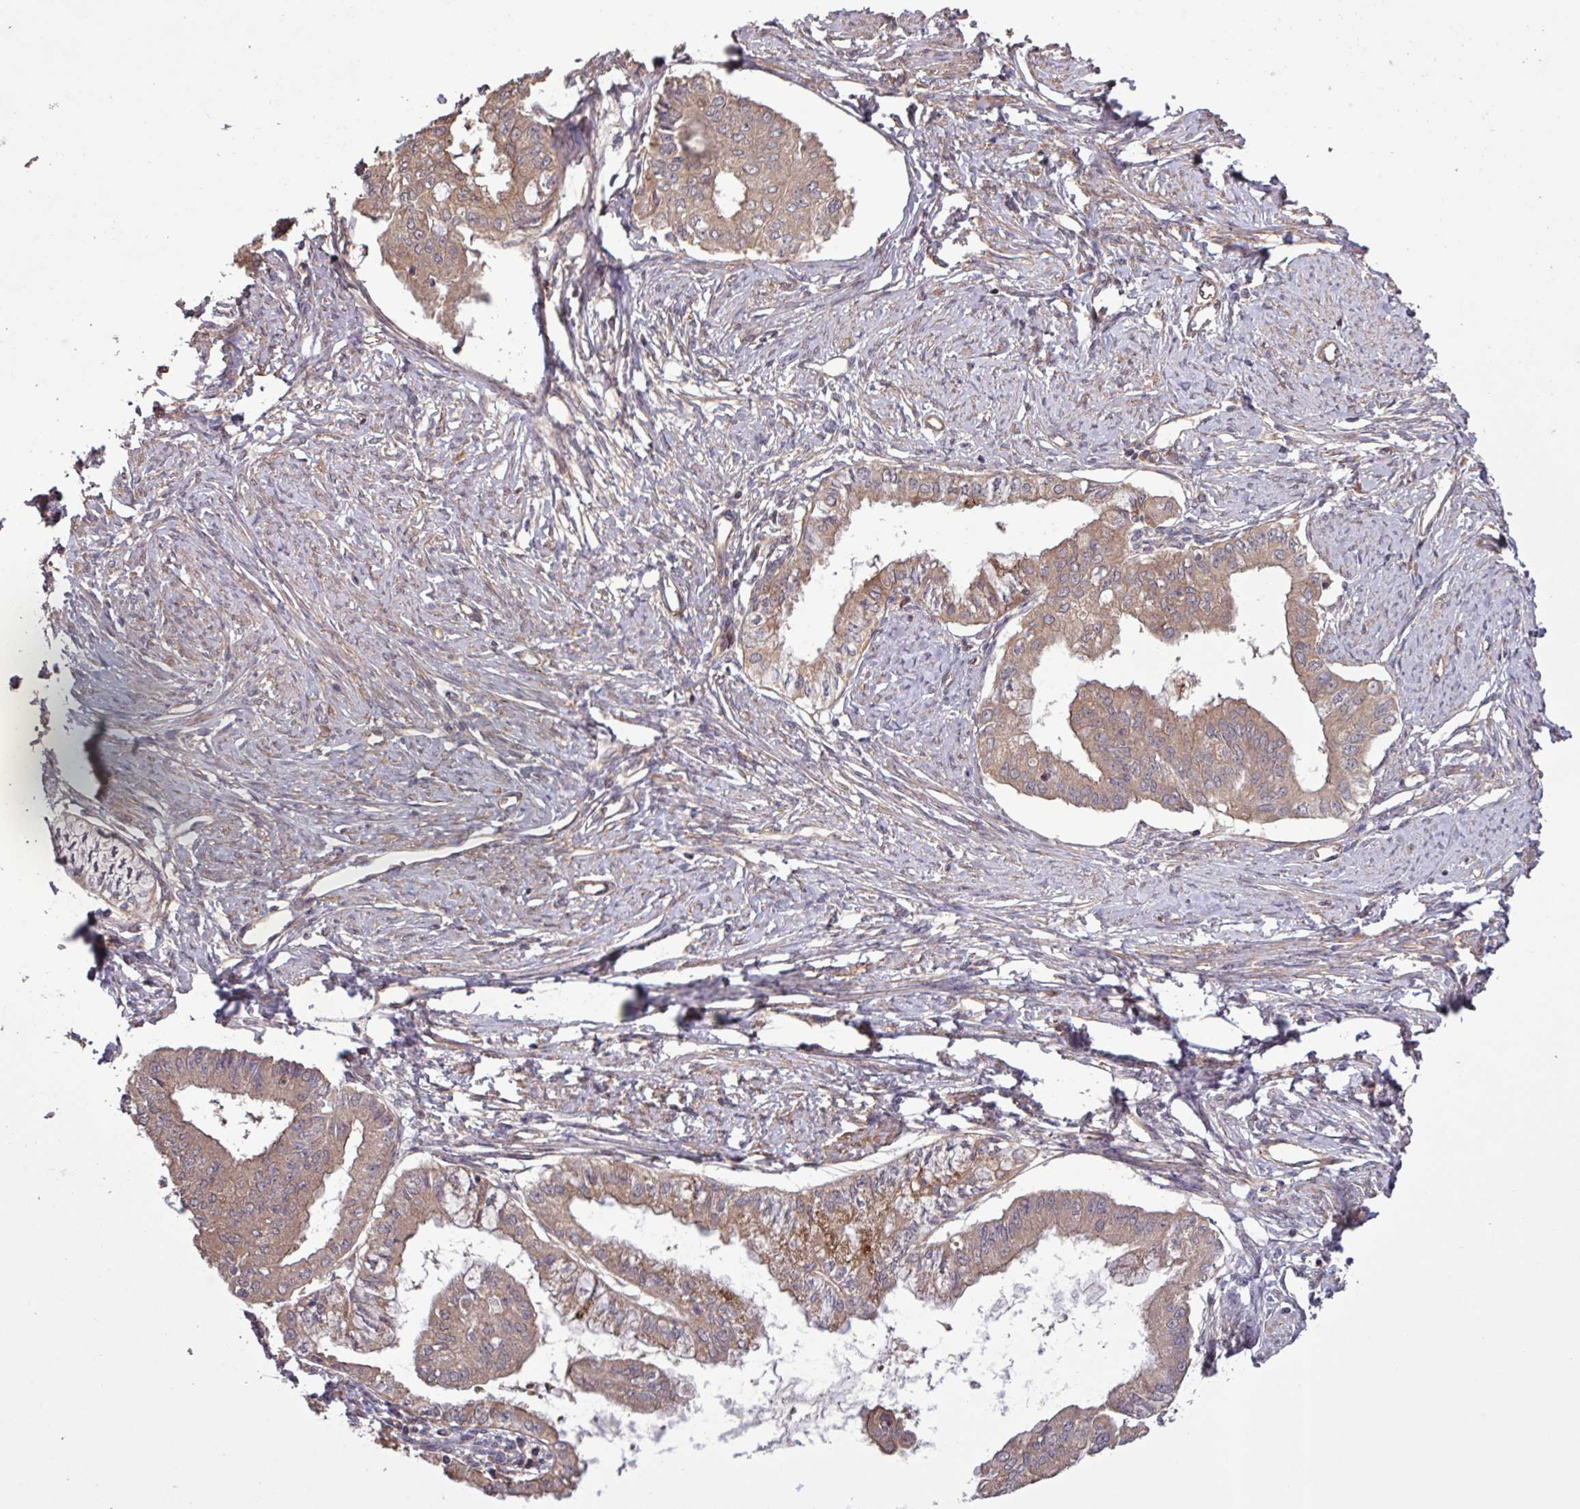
{"staining": {"intensity": "weak", "quantity": ">75%", "location": "cytoplasmic/membranous"}, "tissue": "endometrial cancer", "cell_type": "Tumor cells", "image_type": "cancer", "snomed": [{"axis": "morphology", "description": "Adenocarcinoma, NOS"}, {"axis": "topography", "description": "Endometrium"}], "caption": "Endometrial cancer (adenocarcinoma) stained with a brown dye demonstrates weak cytoplasmic/membranous positive positivity in approximately >75% of tumor cells.", "gene": "TRABD2A", "patient": {"sex": "female", "age": 76}}